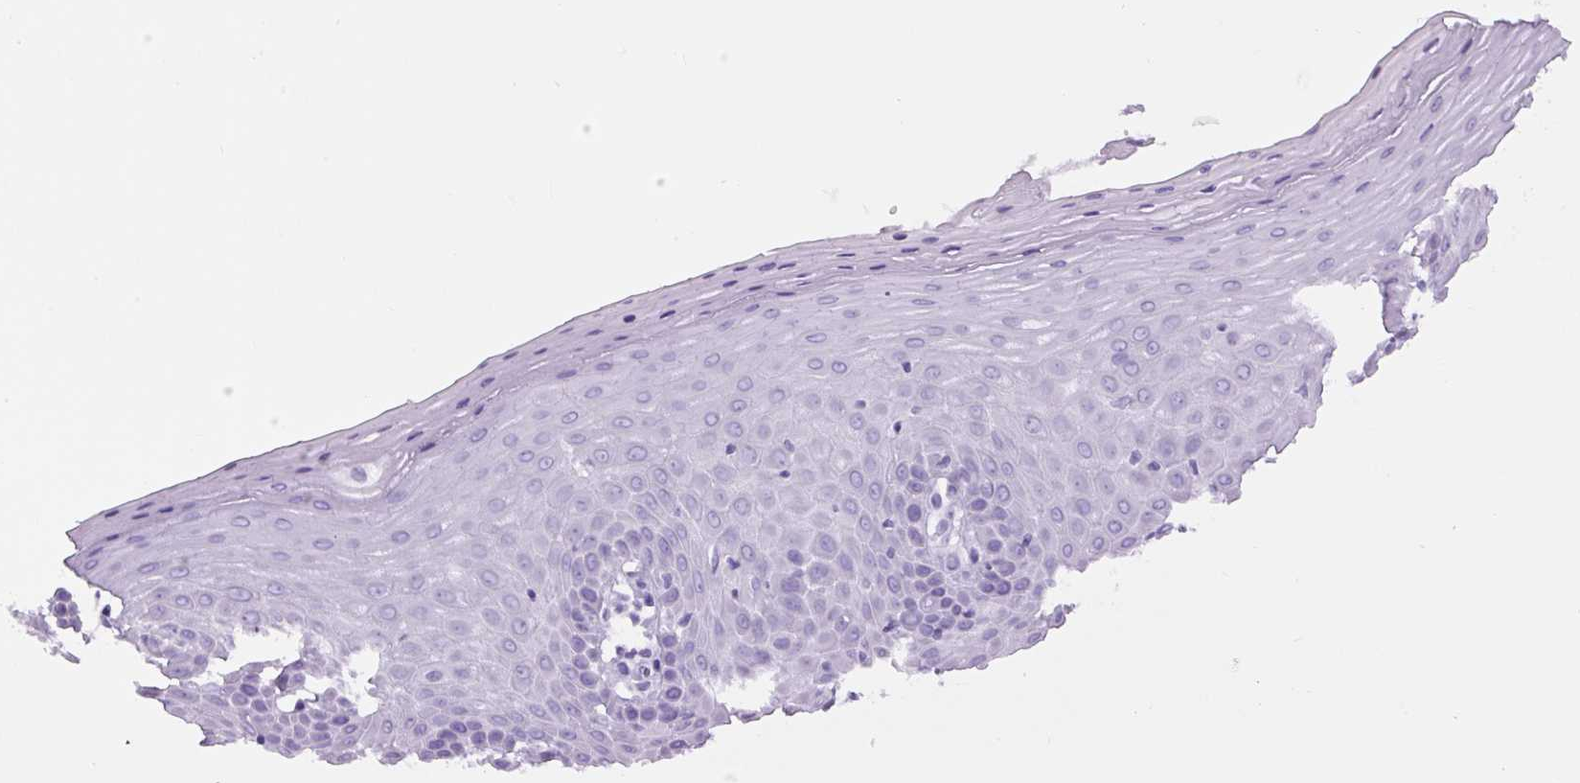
{"staining": {"intensity": "negative", "quantity": "none", "location": "none"}, "tissue": "cervix", "cell_type": "Glandular cells", "image_type": "normal", "snomed": [{"axis": "morphology", "description": "Normal tissue, NOS"}, {"axis": "topography", "description": "Cervix"}], "caption": "Immunohistochemistry (IHC) image of benign human cervix stained for a protein (brown), which displays no expression in glandular cells. Nuclei are stained in blue.", "gene": "RSPO4", "patient": {"sex": "female", "age": 36}}